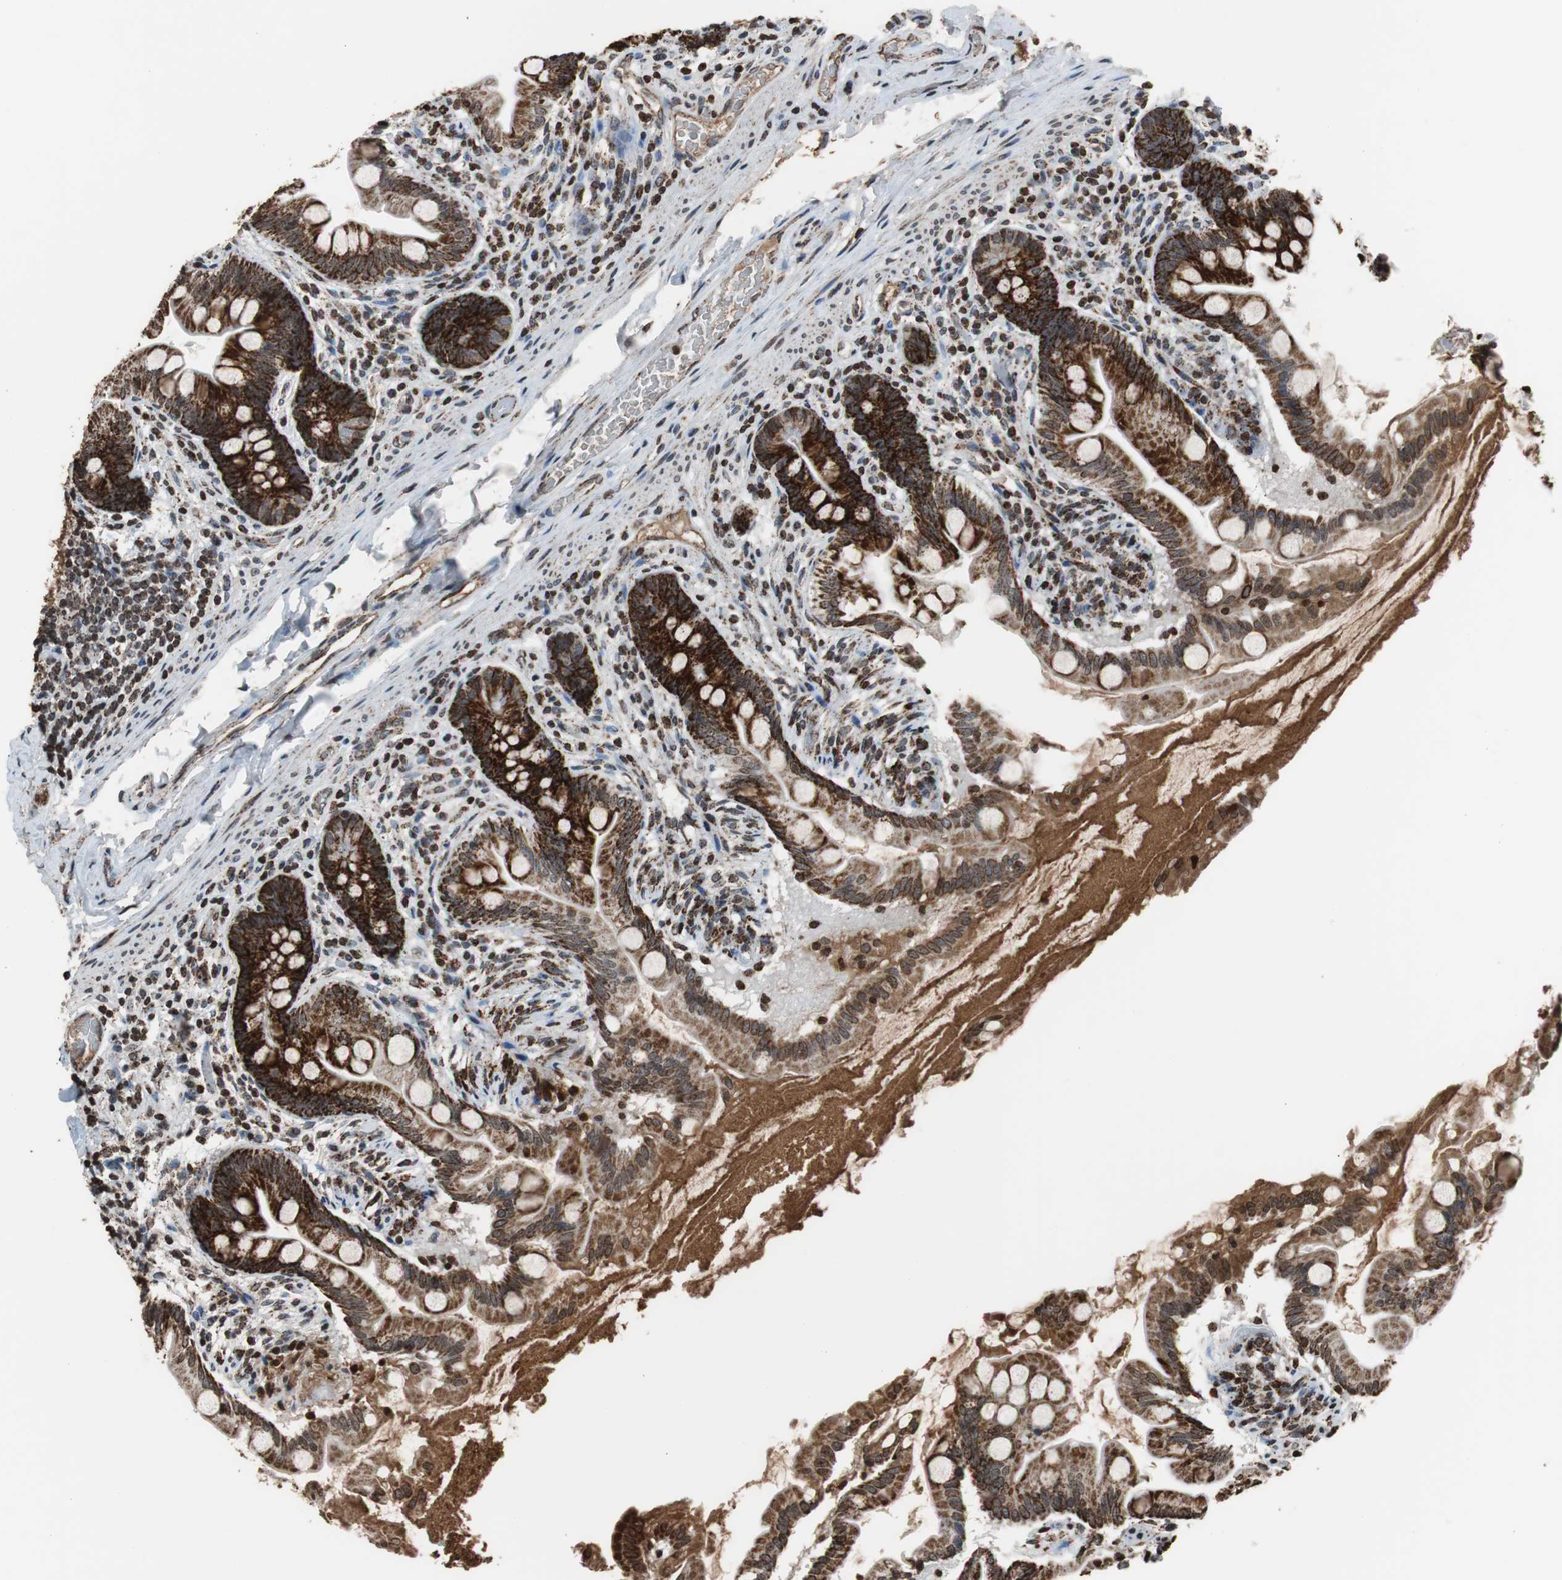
{"staining": {"intensity": "strong", "quantity": ">75%", "location": "cytoplasmic/membranous"}, "tissue": "small intestine", "cell_type": "Glandular cells", "image_type": "normal", "snomed": [{"axis": "morphology", "description": "Normal tissue, NOS"}, {"axis": "topography", "description": "Small intestine"}], "caption": "Small intestine stained with IHC demonstrates strong cytoplasmic/membranous positivity in approximately >75% of glandular cells. (brown staining indicates protein expression, while blue staining denotes nuclei).", "gene": "HSPA9", "patient": {"sex": "female", "age": 56}}